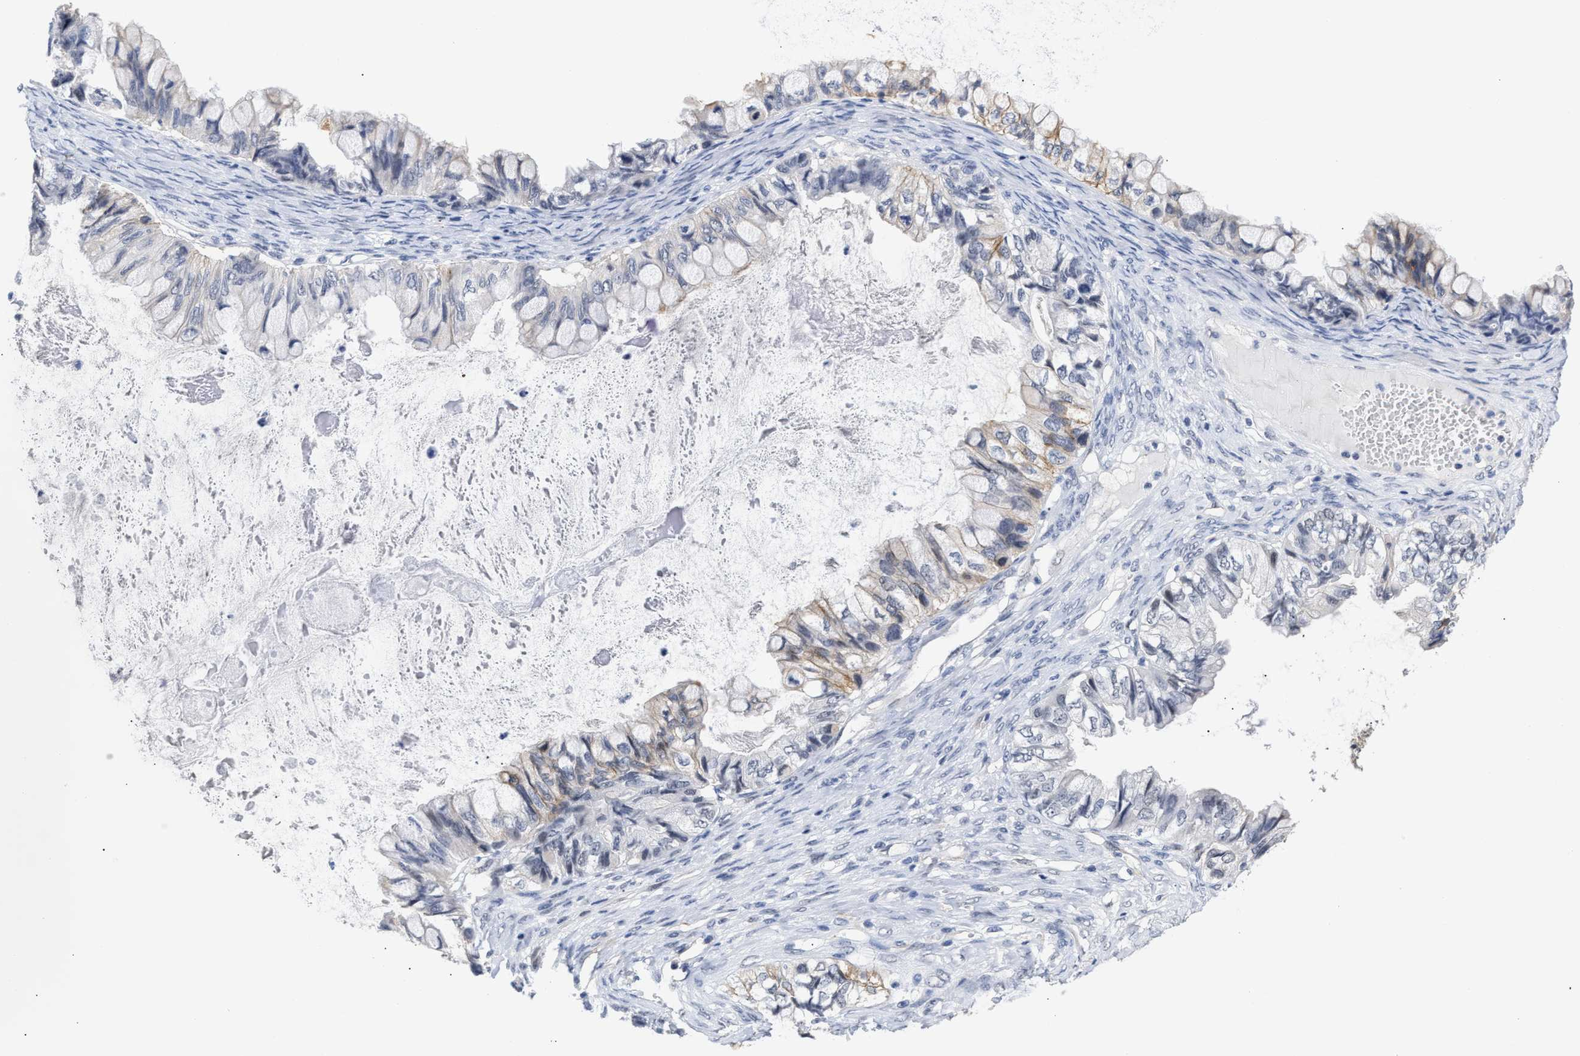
{"staining": {"intensity": "weak", "quantity": "<25%", "location": "cytoplasmic/membranous"}, "tissue": "ovarian cancer", "cell_type": "Tumor cells", "image_type": "cancer", "snomed": [{"axis": "morphology", "description": "Cystadenocarcinoma, mucinous, NOS"}, {"axis": "topography", "description": "Ovary"}], "caption": "This is a photomicrograph of IHC staining of ovarian cancer, which shows no expression in tumor cells.", "gene": "AHNAK2", "patient": {"sex": "female", "age": 80}}